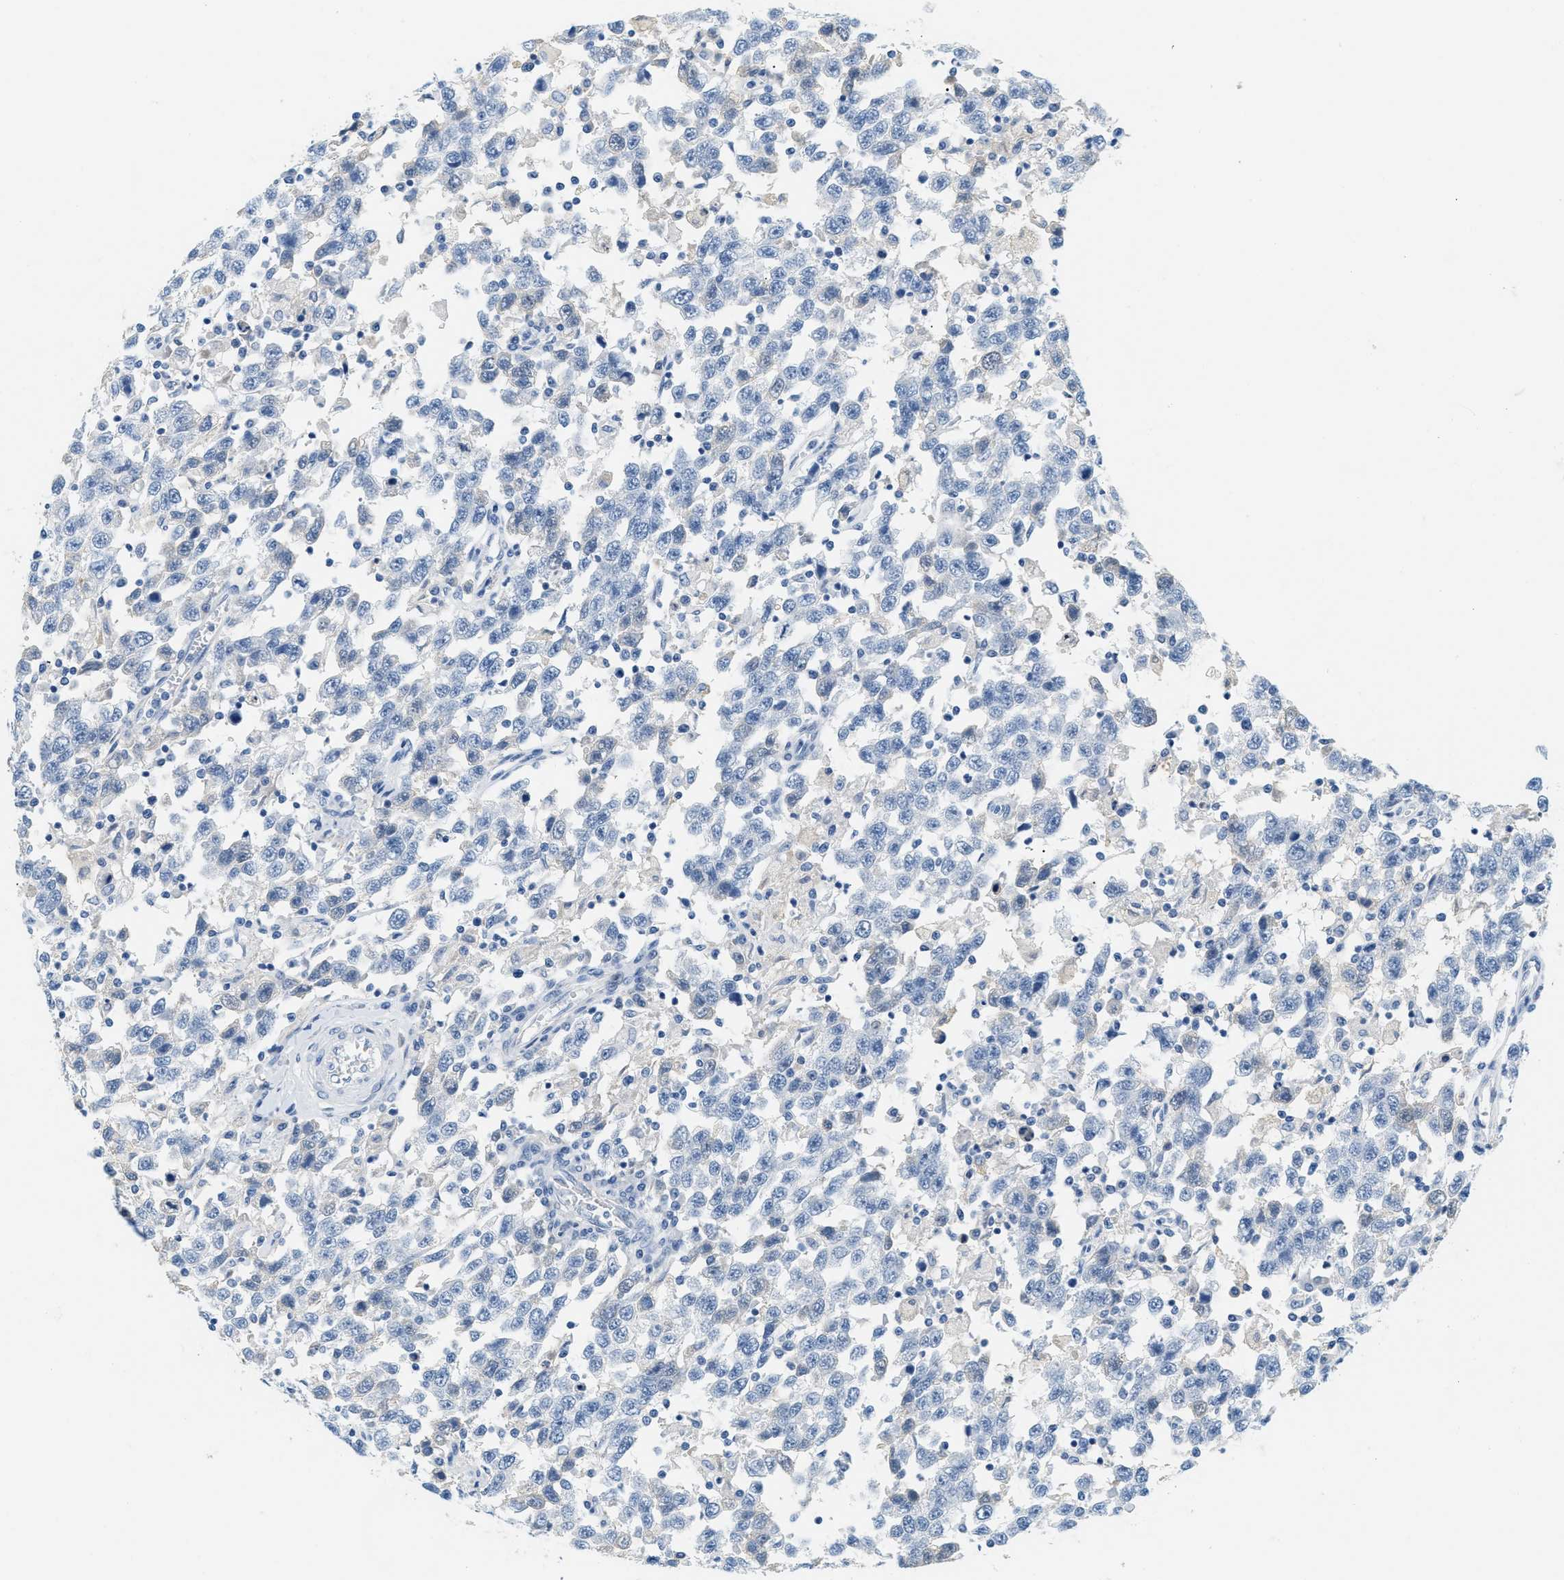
{"staining": {"intensity": "negative", "quantity": "none", "location": "none"}, "tissue": "testis cancer", "cell_type": "Tumor cells", "image_type": "cancer", "snomed": [{"axis": "morphology", "description": "Seminoma, NOS"}, {"axis": "topography", "description": "Testis"}], "caption": "The IHC histopathology image has no significant expression in tumor cells of testis cancer tissue. (Immunohistochemistry, brightfield microscopy, high magnification).", "gene": "LCN2", "patient": {"sex": "male", "age": 41}}